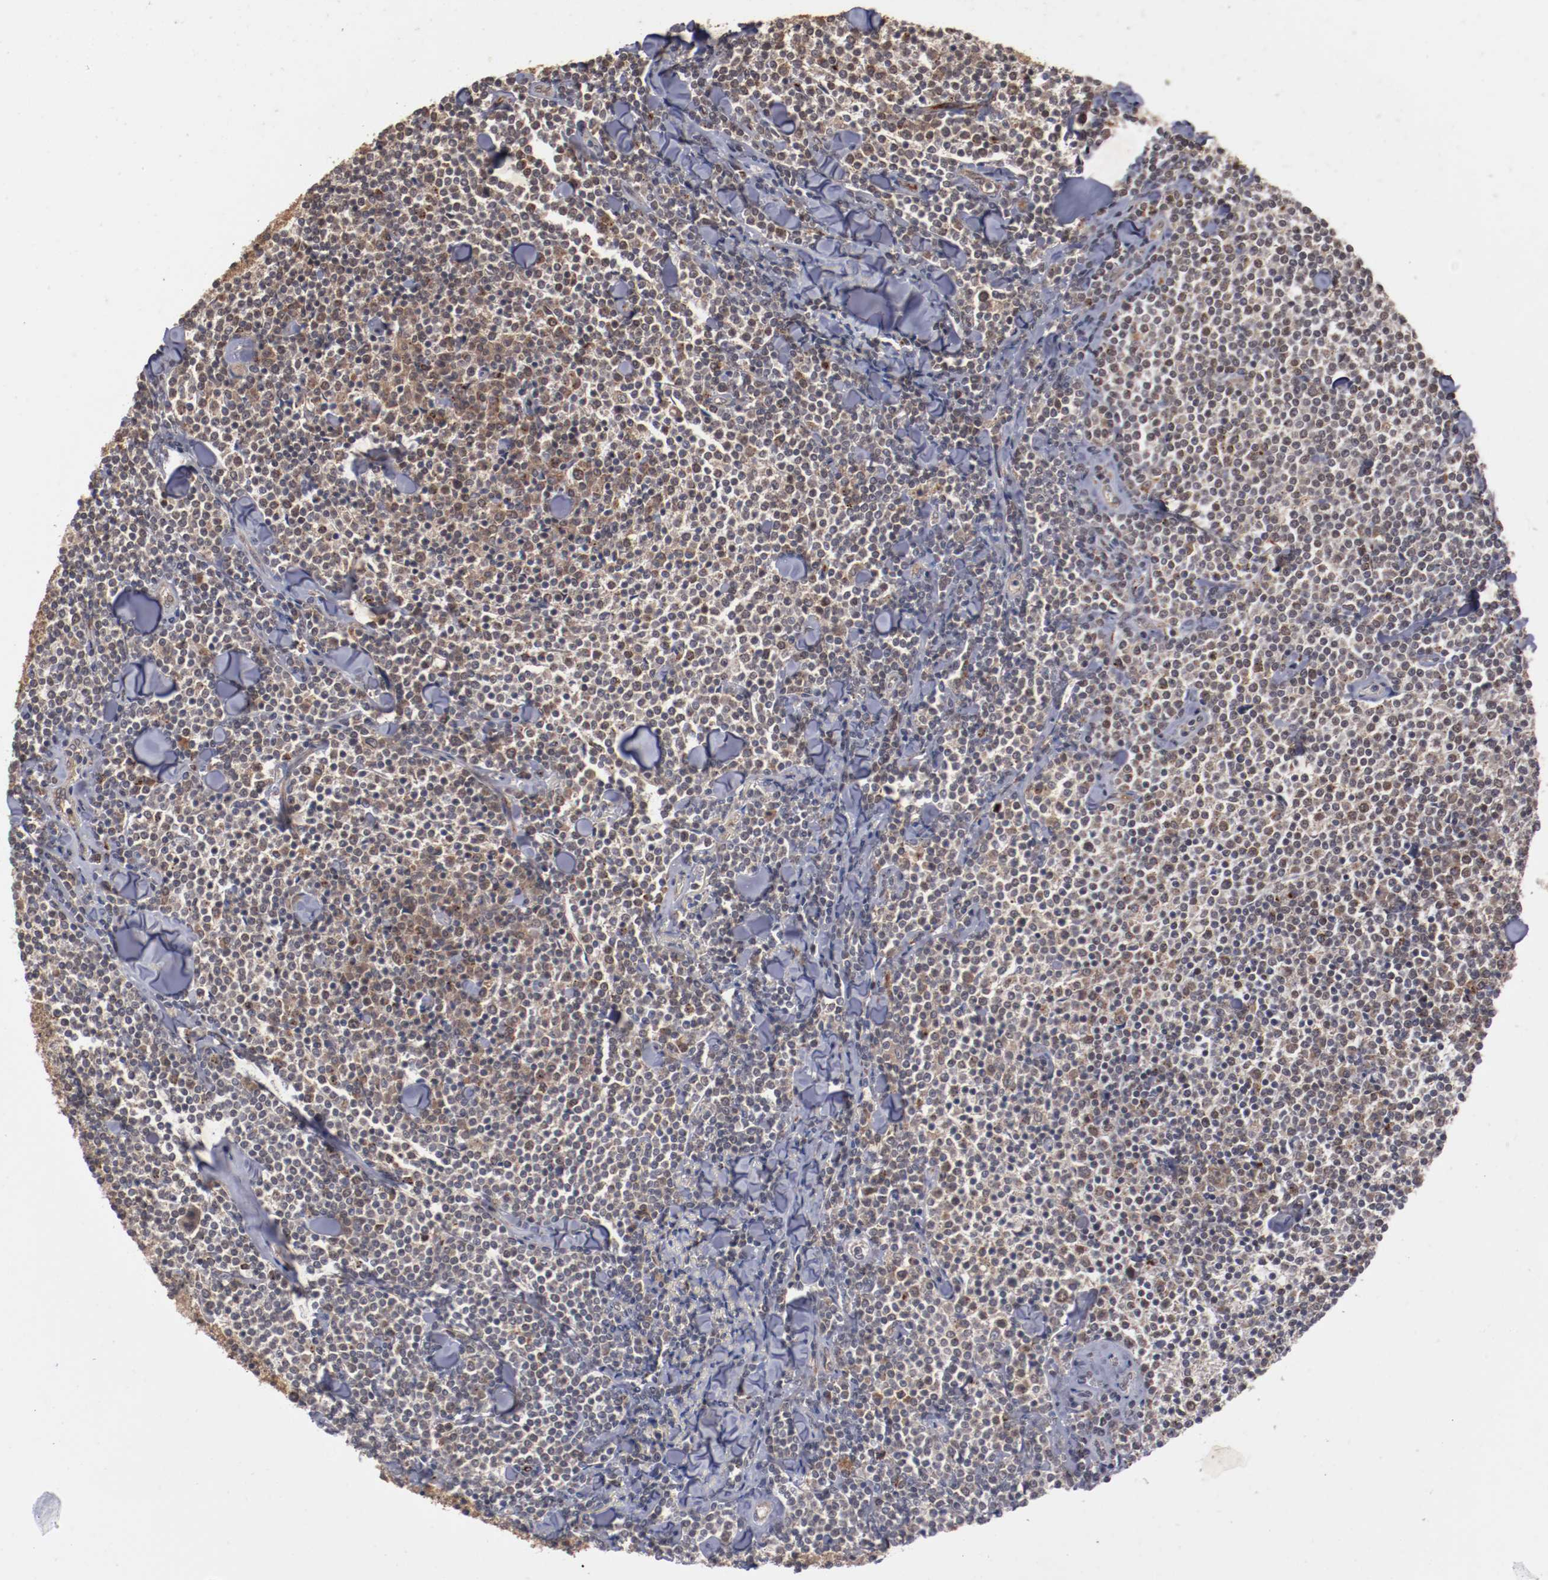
{"staining": {"intensity": "weak", "quantity": ">75%", "location": "cytoplasmic/membranous"}, "tissue": "lymphoma", "cell_type": "Tumor cells", "image_type": "cancer", "snomed": [{"axis": "morphology", "description": "Malignant lymphoma, non-Hodgkin's type, Low grade"}, {"axis": "topography", "description": "Soft tissue"}], "caption": "Weak cytoplasmic/membranous expression for a protein is seen in approximately >75% of tumor cells of malignant lymphoma, non-Hodgkin's type (low-grade) using immunohistochemistry (IHC).", "gene": "TENM1", "patient": {"sex": "male", "age": 92}}